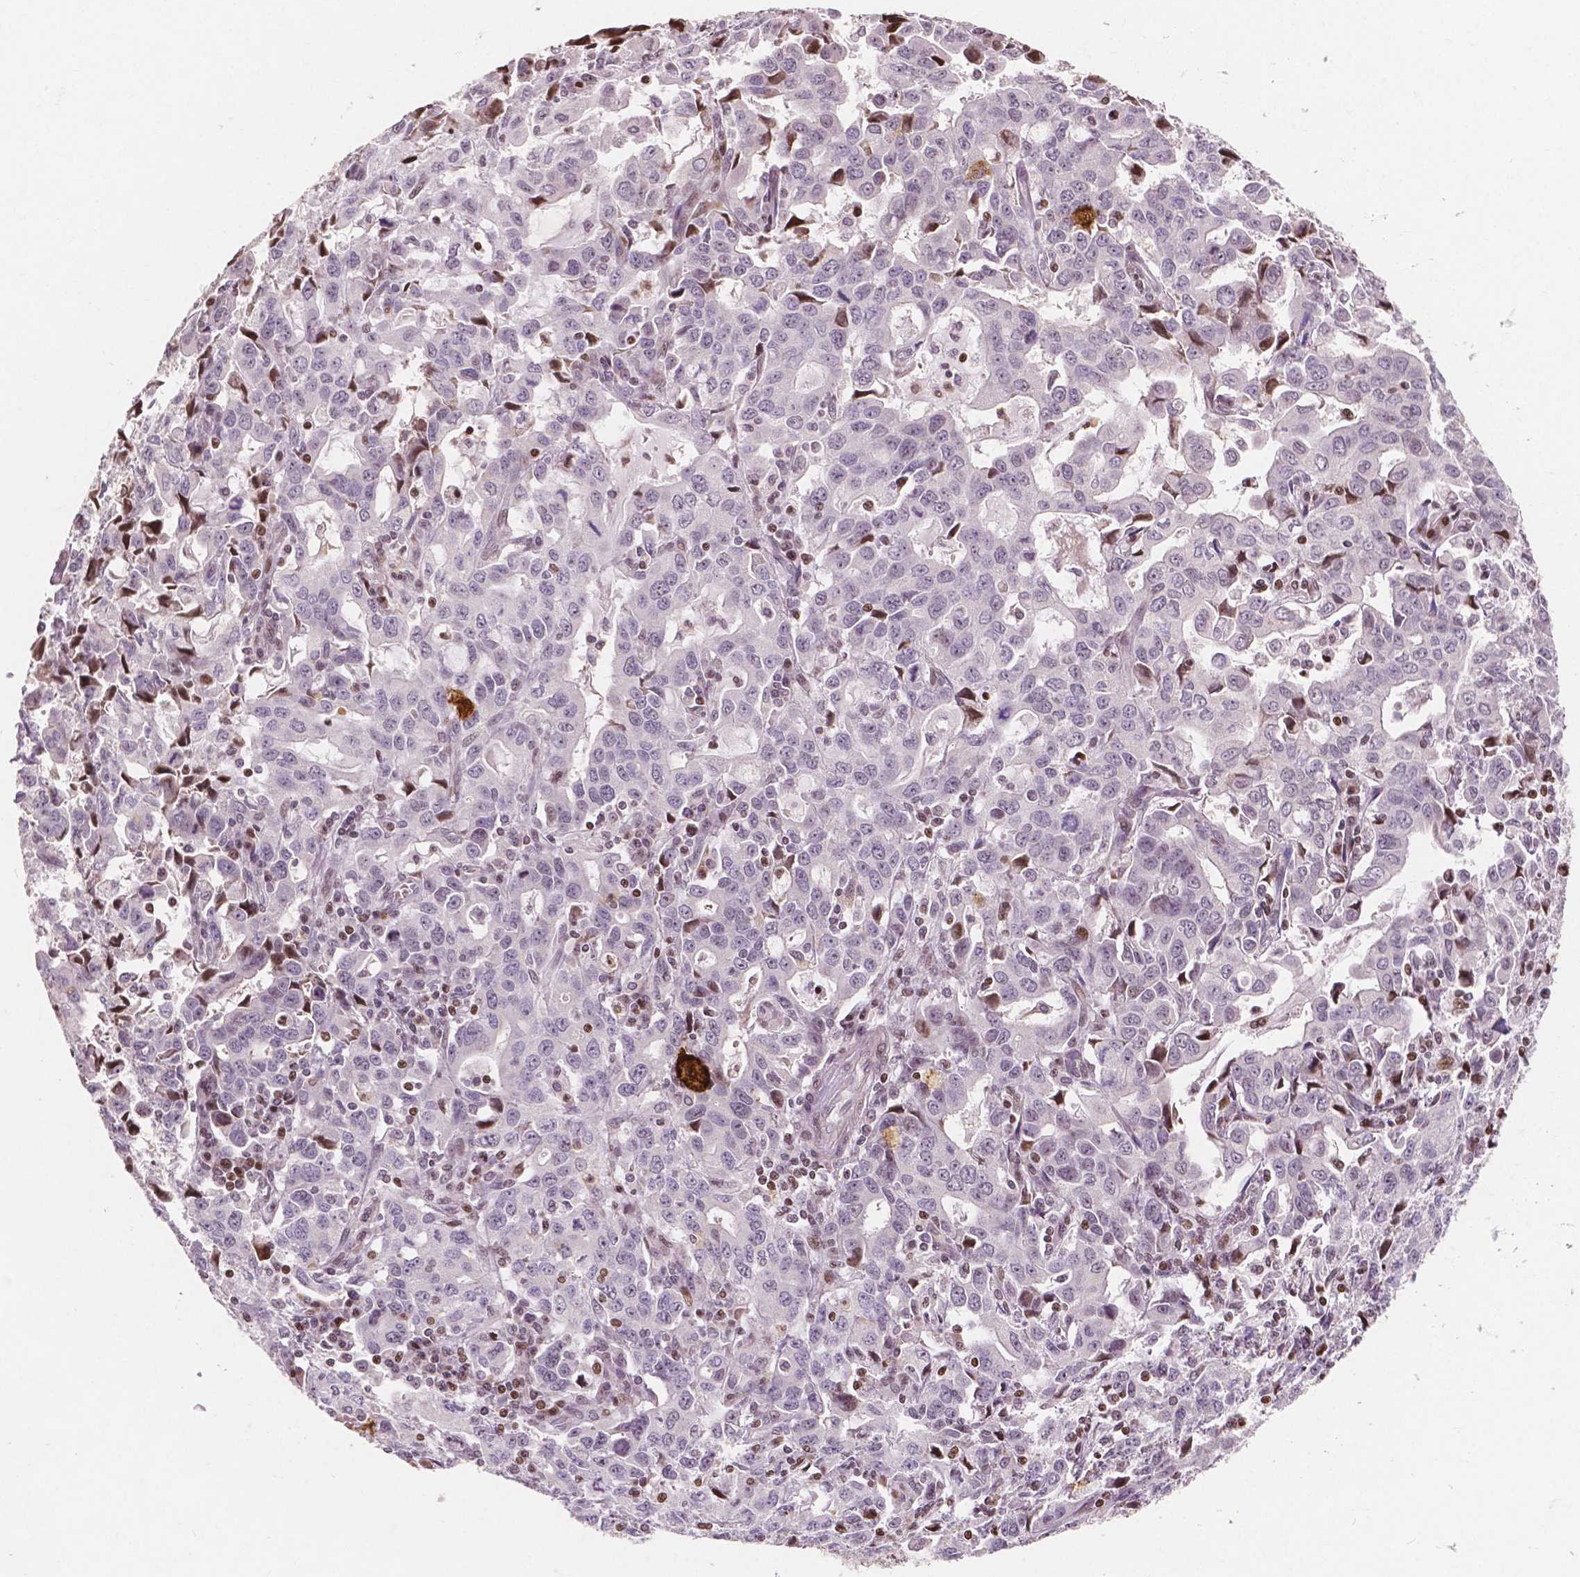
{"staining": {"intensity": "negative", "quantity": "none", "location": "none"}, "tissue": "stomach cancer", "cell_type": "Tumor cells", "image_type": "cancer", "snomed": [{"axis": "morphology", "description": "Adenocarcinoma, NOS"}, {"axis": "topography", "description": "Stomach, upper"}], "caption": "This is an immunohistochemistry (IHC) image of stomach cancer (adenocarcinoma). There is no staining in tumor cells.", "gene": "PTPN18", "patient": {"sex": "male", "age": 85}}